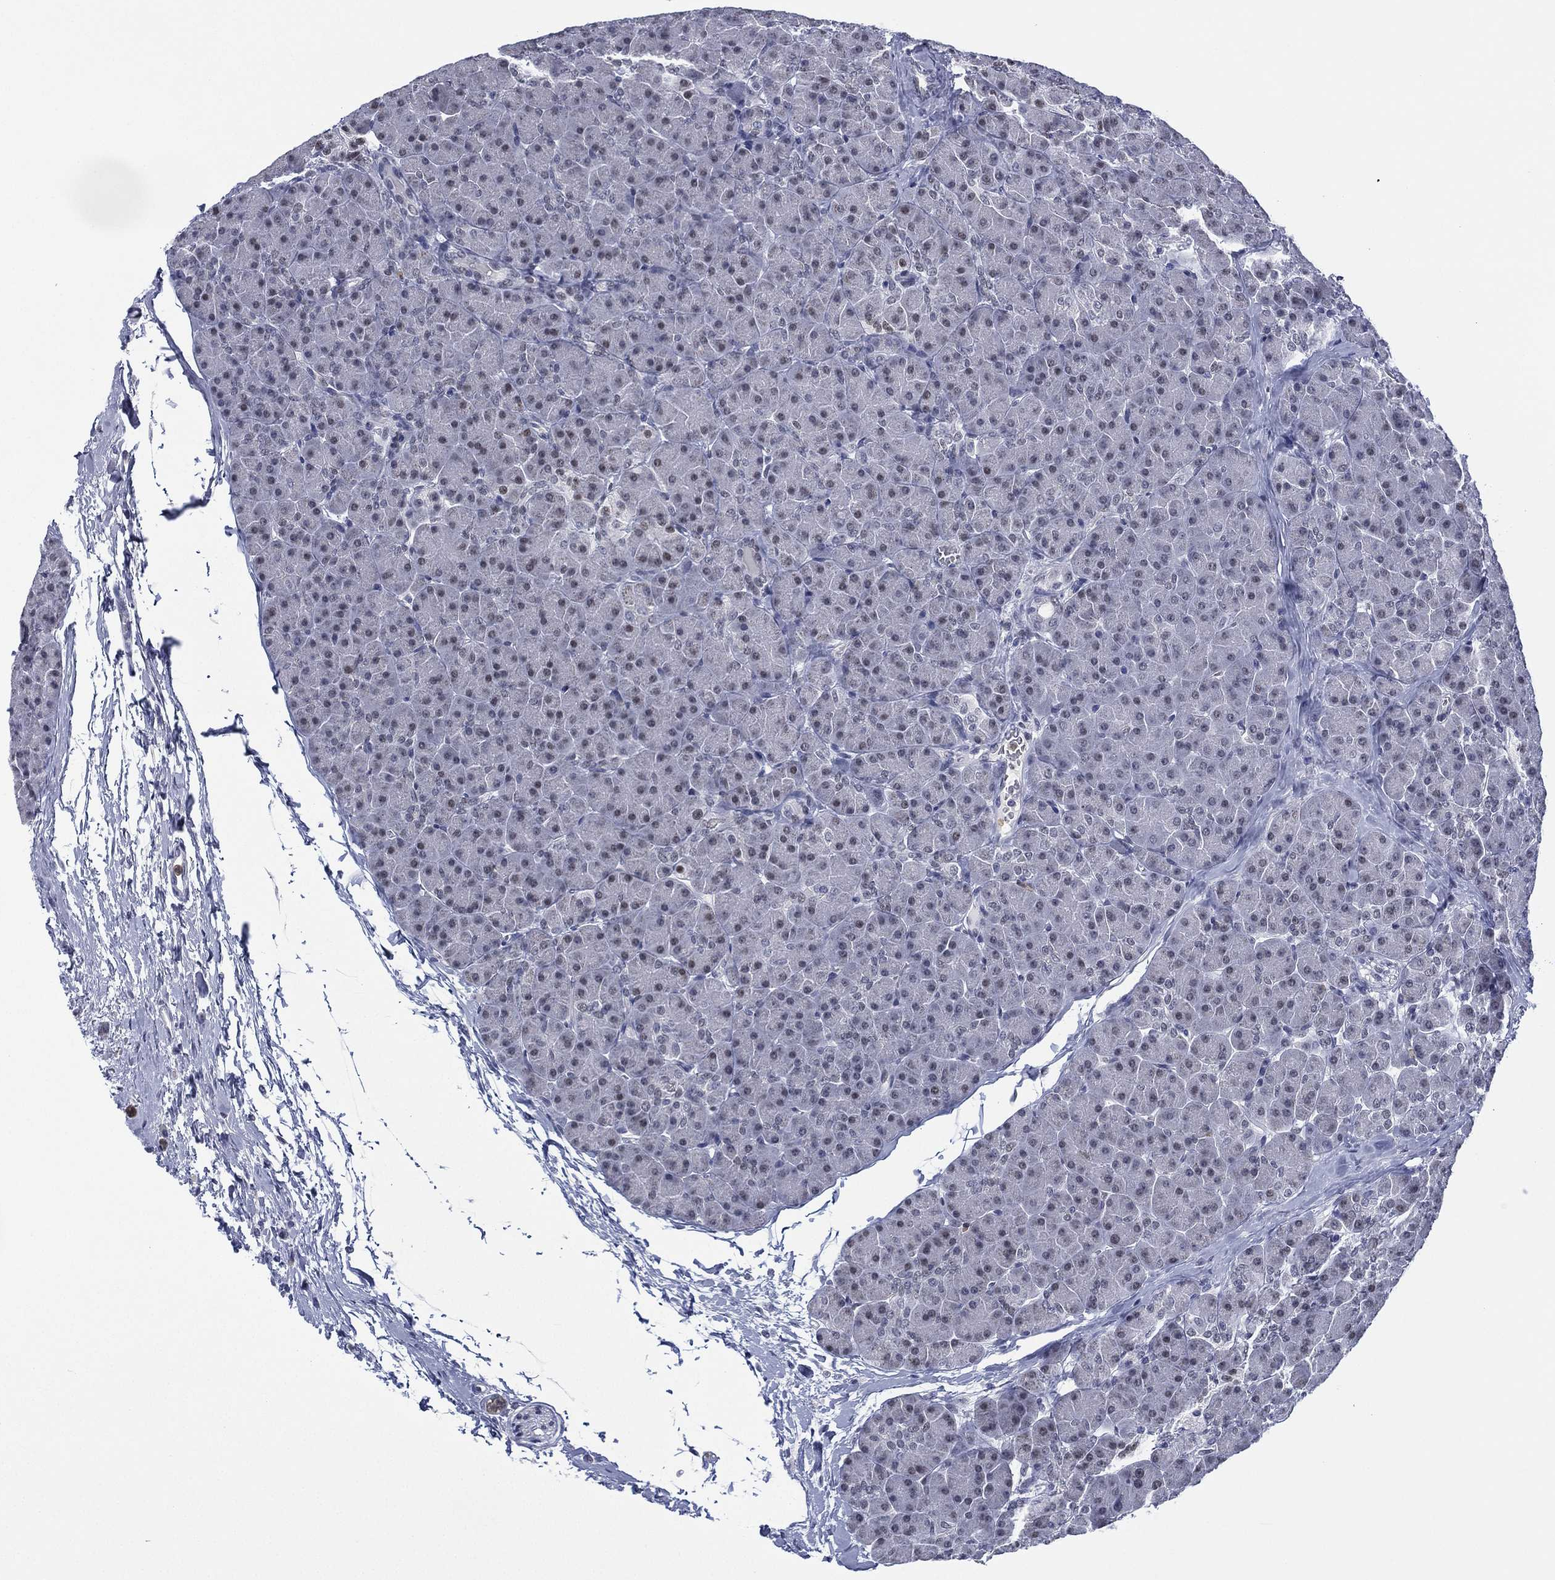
{"staining": {"intensity": "weak", "quantity": "<25%", "location": "nuclear"}, "tissue": "pancreas", "cell_type": "Exocrine glandular cells", "image_type": "normal", "snomed": [{"axis": "morphology", "description": "Normal tissue, NOS"}, {"axis": "topography", "description": "Pancreas"}], "caption": "Immunohistochemical staining of benign pancreas displays no significant staining in exocrine glandular cells.", "gene": "ZNF711", "patient": {"sex": "female", "age": 44}}